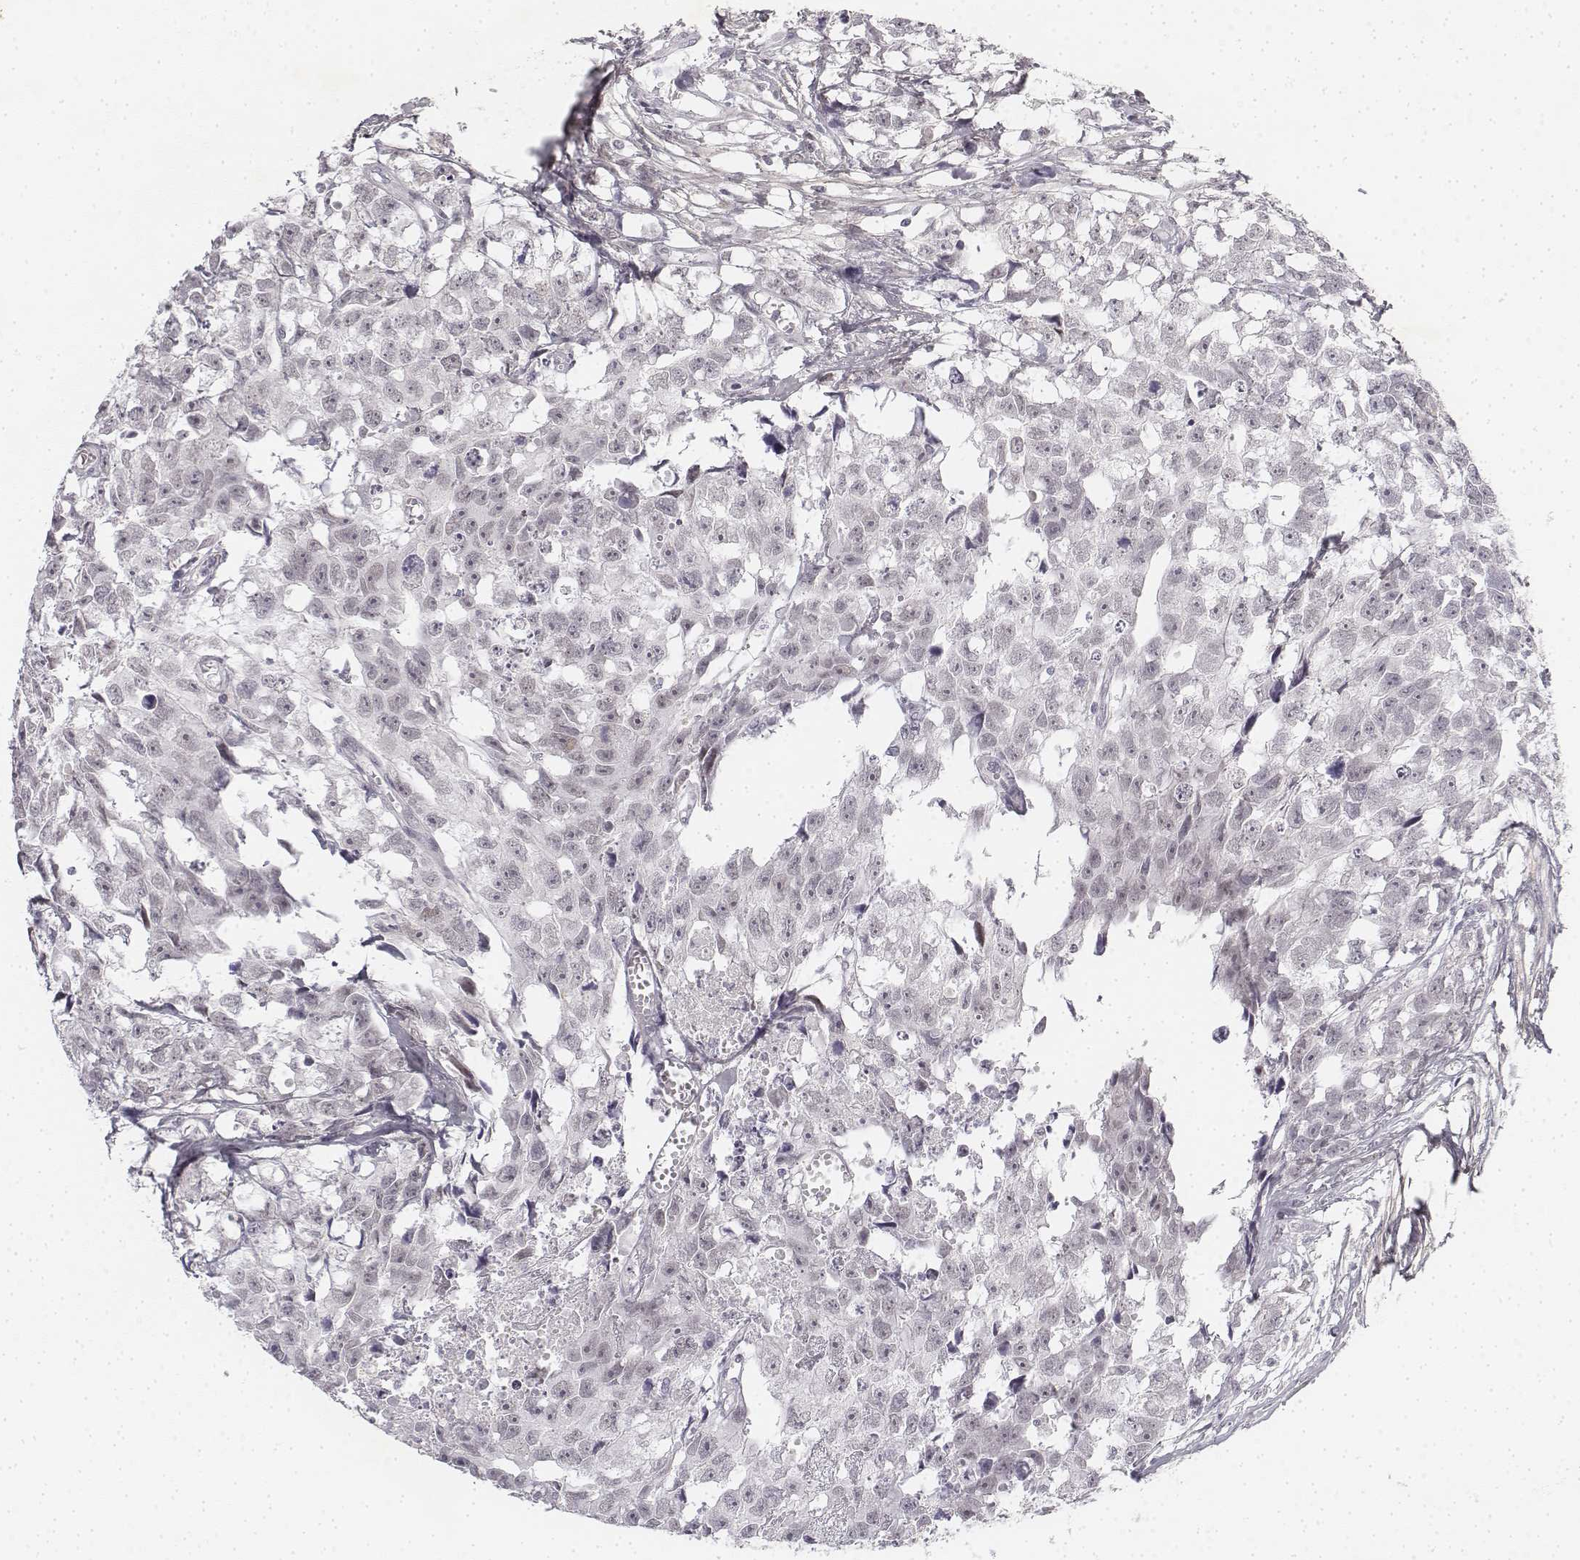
{"staining": {"intensity": "negative", "quantity": "none", "location": "none"}, "tissue": "testis cancer", "cell_type": "Tumor cells", "image_type": "cancer", "snomed": [{"axis": "morphology", "description": "Carcinoma, Embryonal, NOS"}, {"axis": "morphology", "description": "Teratoma, malignant, NOS"}, {"axis": "topography", "description": "Testis"}], "caption": "Testis cancer (embryonal carcinoma) was stained to show a protein in brown. There is no significant staining in tumor cells. Nuclei are stained in blue.", "gene": "KRT84", "patient": {"sex": "male", "age": 44}}